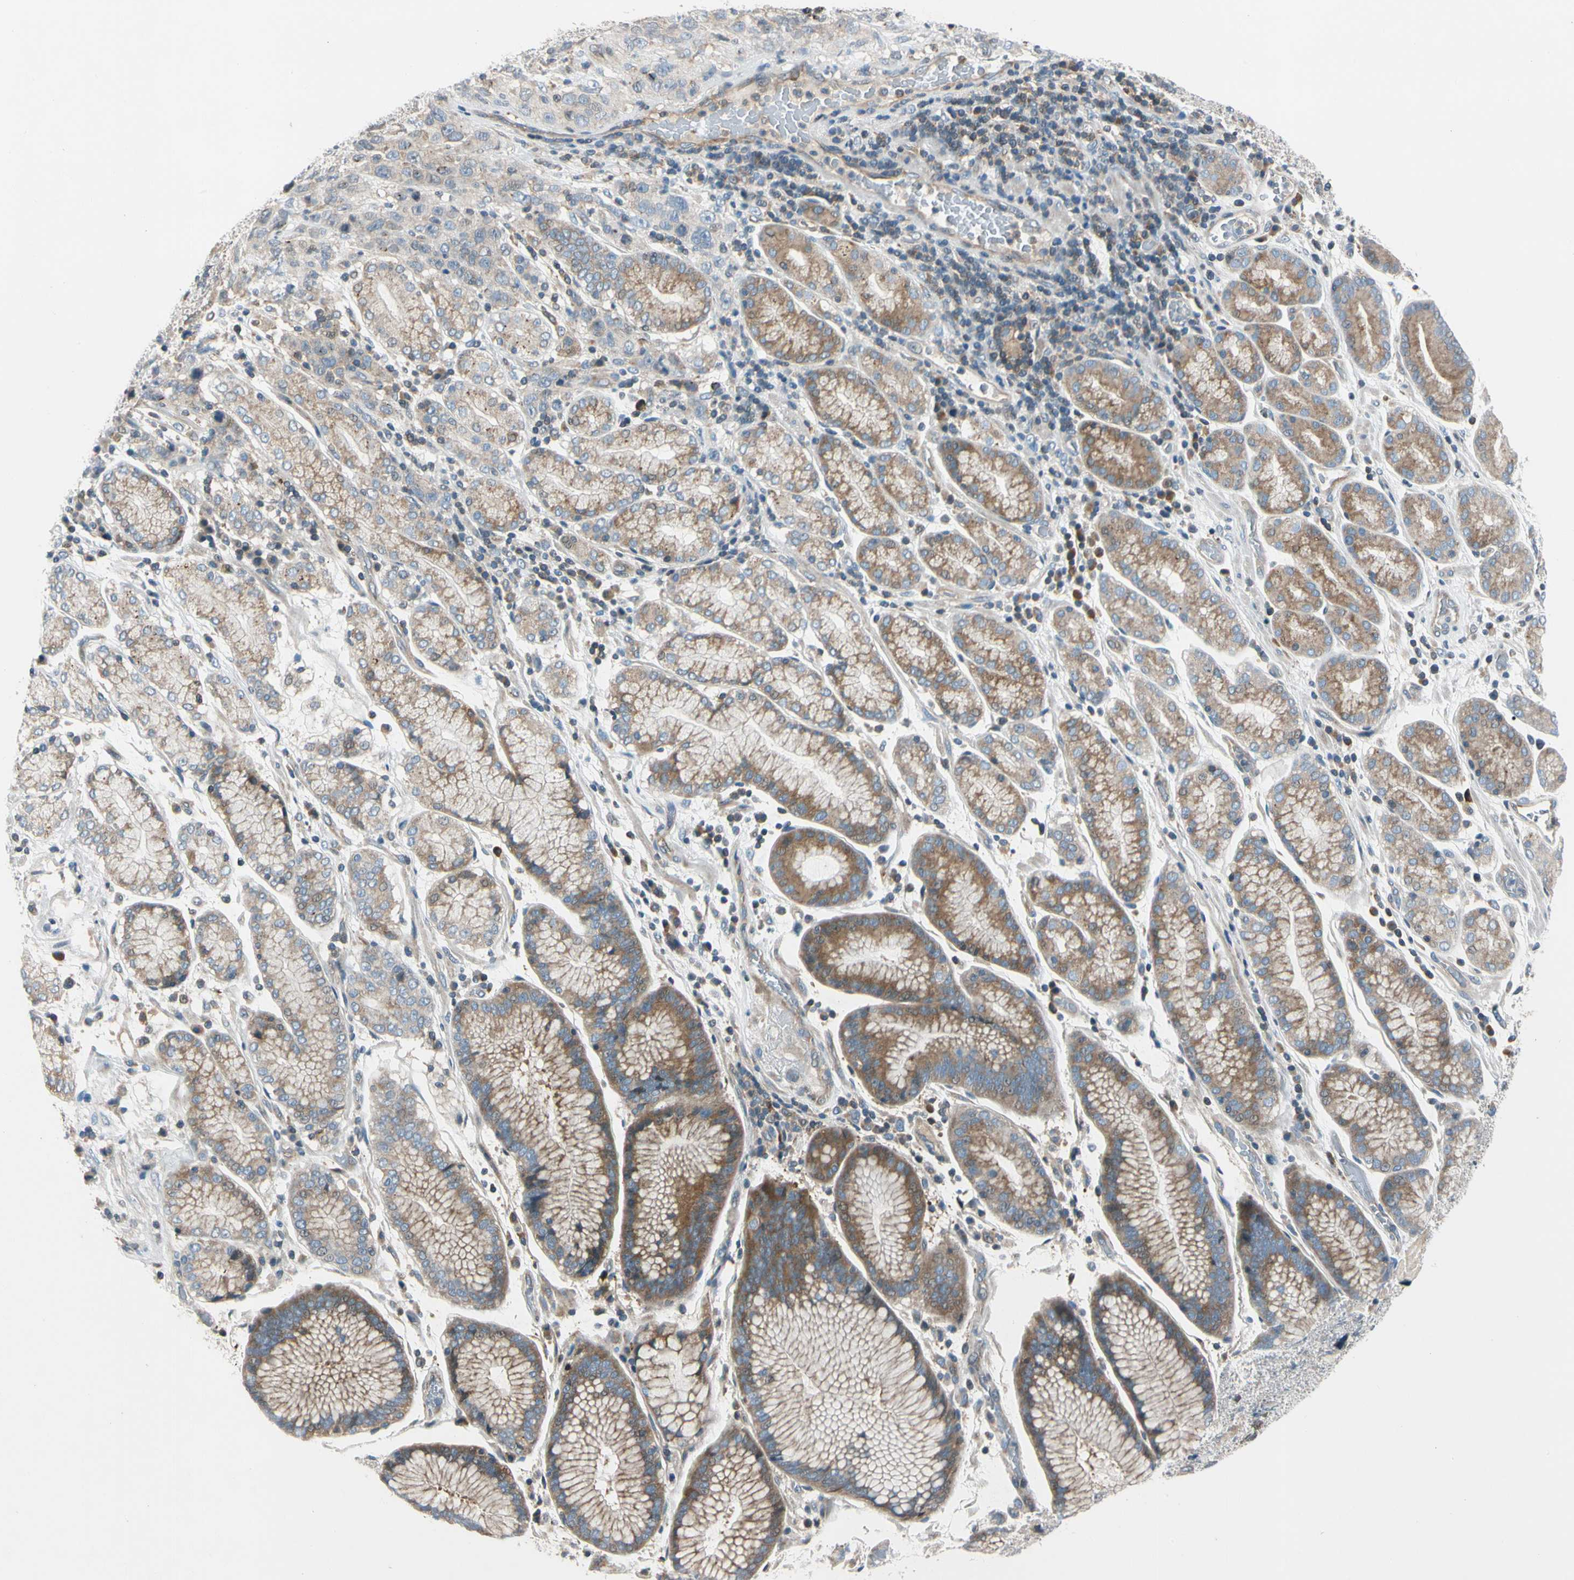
{"staining": {"intensity": "weak", "quantity": "<25%", "location": "cytoplasmic/membranous"}, "tissue": "stomach cancer", "cell_type": "Tumor cells", "image_type": "cancer", "snomed": [{"axis": "morphology", "description": "Normal tissue, NOS"}, {"axis": "morphology", "description": "Adenocarcinoma, NOS"}, {"axis": "topography", "description": "Stomach"}], "caption": "Image shows no protein expression in tumor cells of stomach adenocarcinoma tissue.", "gene": "CDH6", "patient": {"sex": "male", "age": 48}}